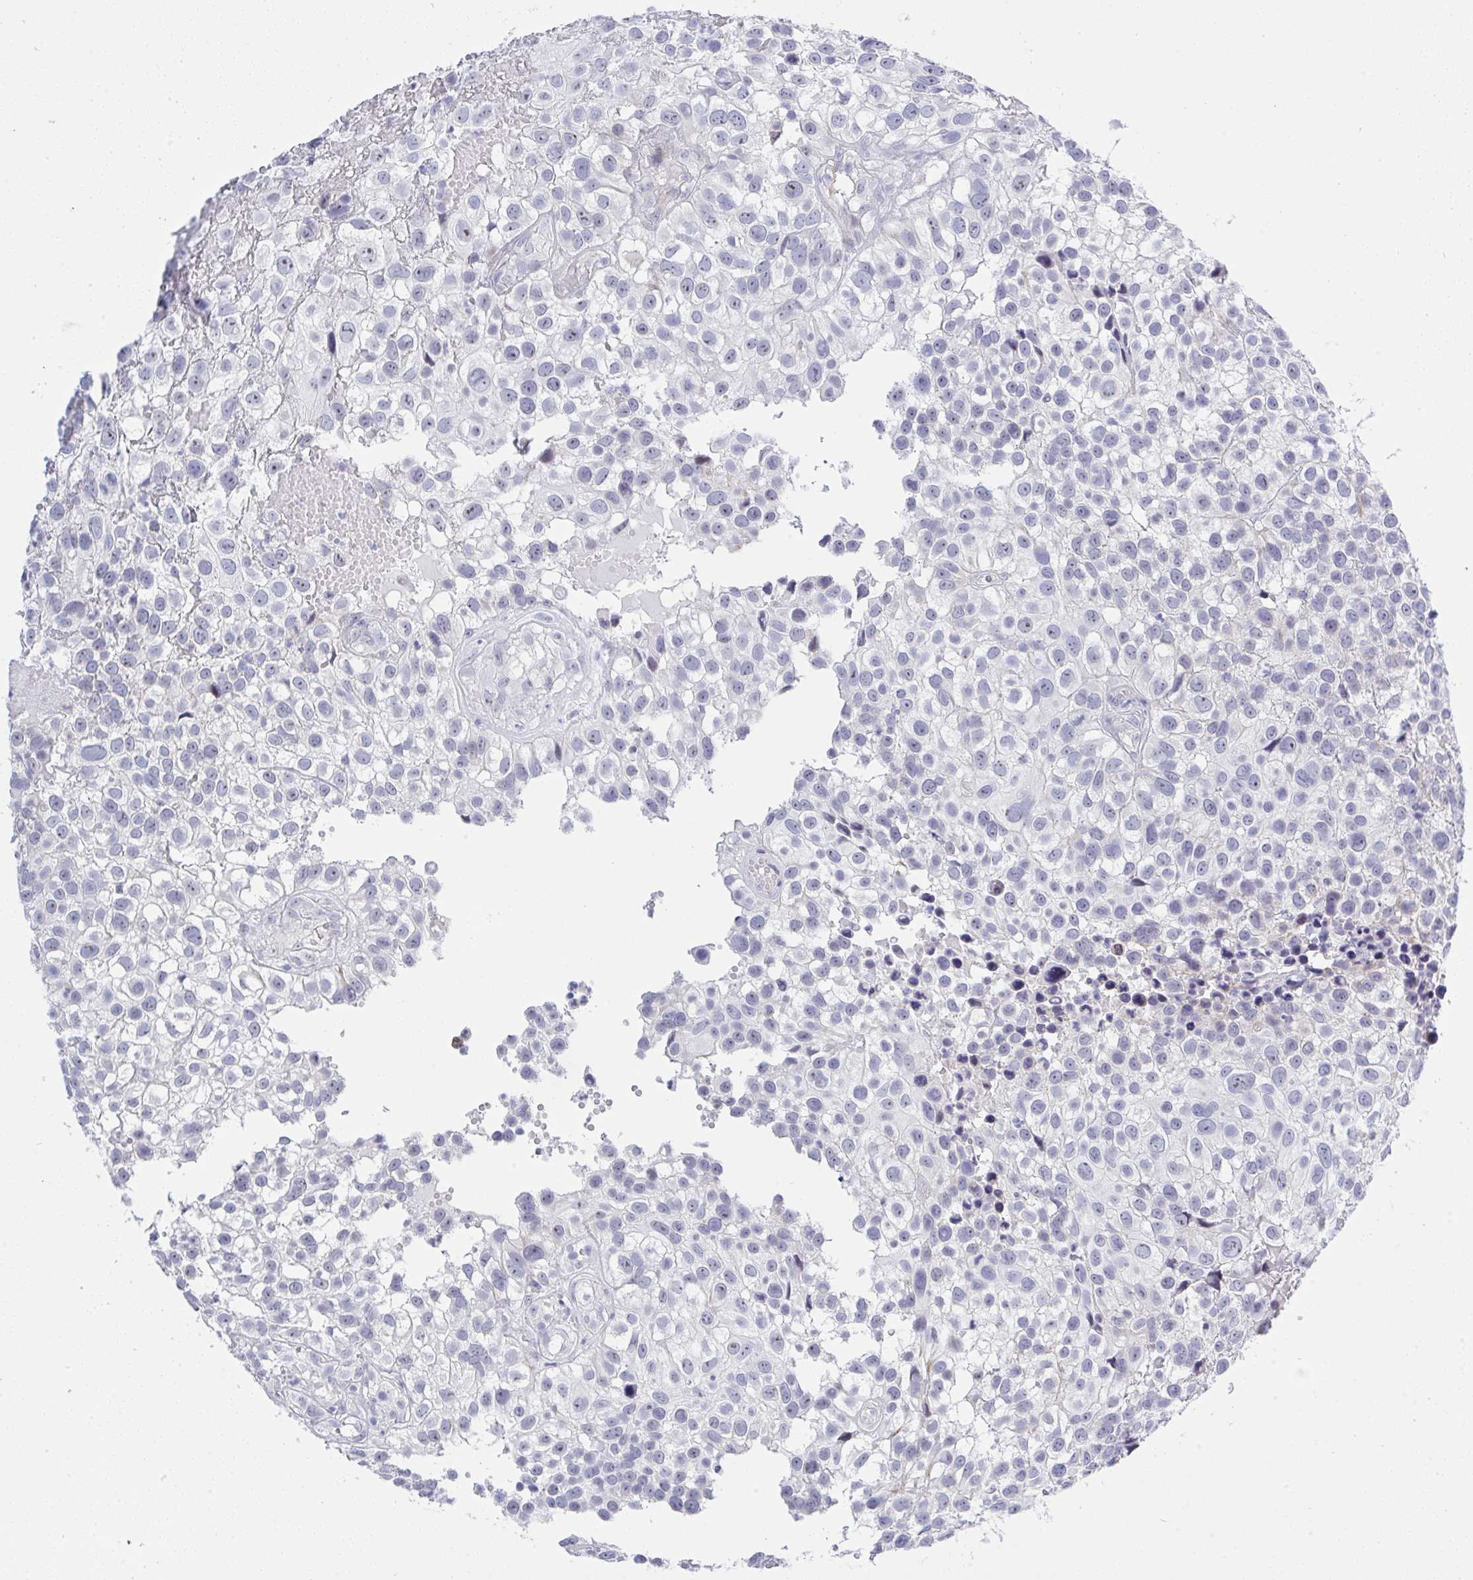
{"staining": {"intensity": "negative", "quantity": "none", "location": "none"}, "tissue": "urothelial cancer", "cell_type": "Tumor cells", "image_type": "cancer", "snomed": [{"axis": "morphology", "description": "Urothelial carcinoma, High grade"}, {"axis": "topography", "description": "Urinary bladder"}], "caption": "Urothelial carcinoma (high-grade) was stained to show a protein in brown. There is no significant expression in tumor cells.", "gene": "MFSD4A", "patient": {"sex": "male", "age": 56}}